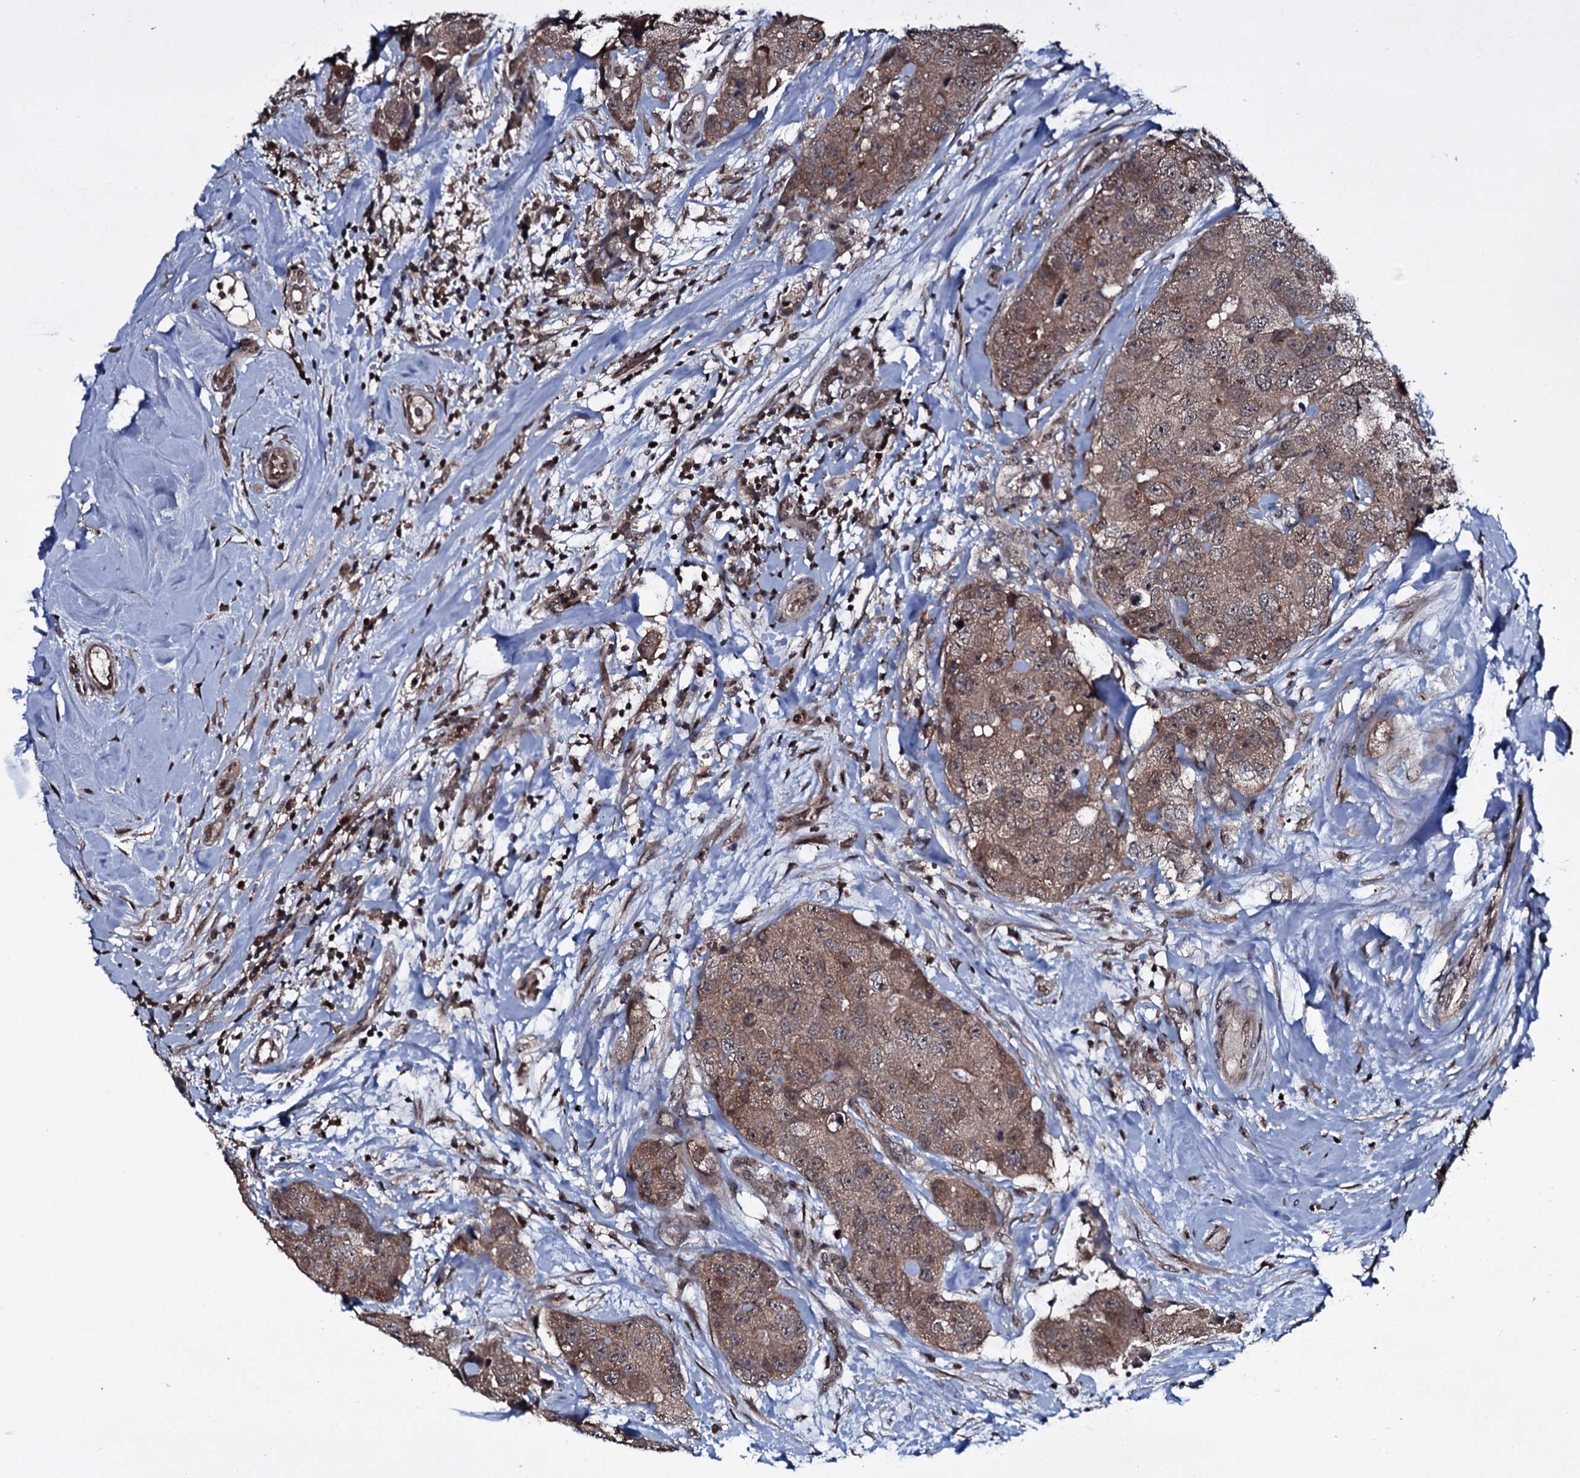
{"staining": {"intensity": "moderate", "quantity": "25%-75%", "location": "cytoplasmic/membranous"}, "tissue": "breast cancer", "cell_type": "Tumor cells", "image_type": "cancer", "snomed": [{"axis": "morphology", "description": "Duct carcinoma"}, {"axis": "topography", "description": "Breast"}], "caption": "Breast cancer (invasive ductal carcinoma) was stained to show a protein in brown. There is medium levels of moderate cytoplasmic/membranous staining in approximately 25%-75% of tumor cells.", "gene": "HDDC3", "patient": {"sex": "female", "age": 62}}